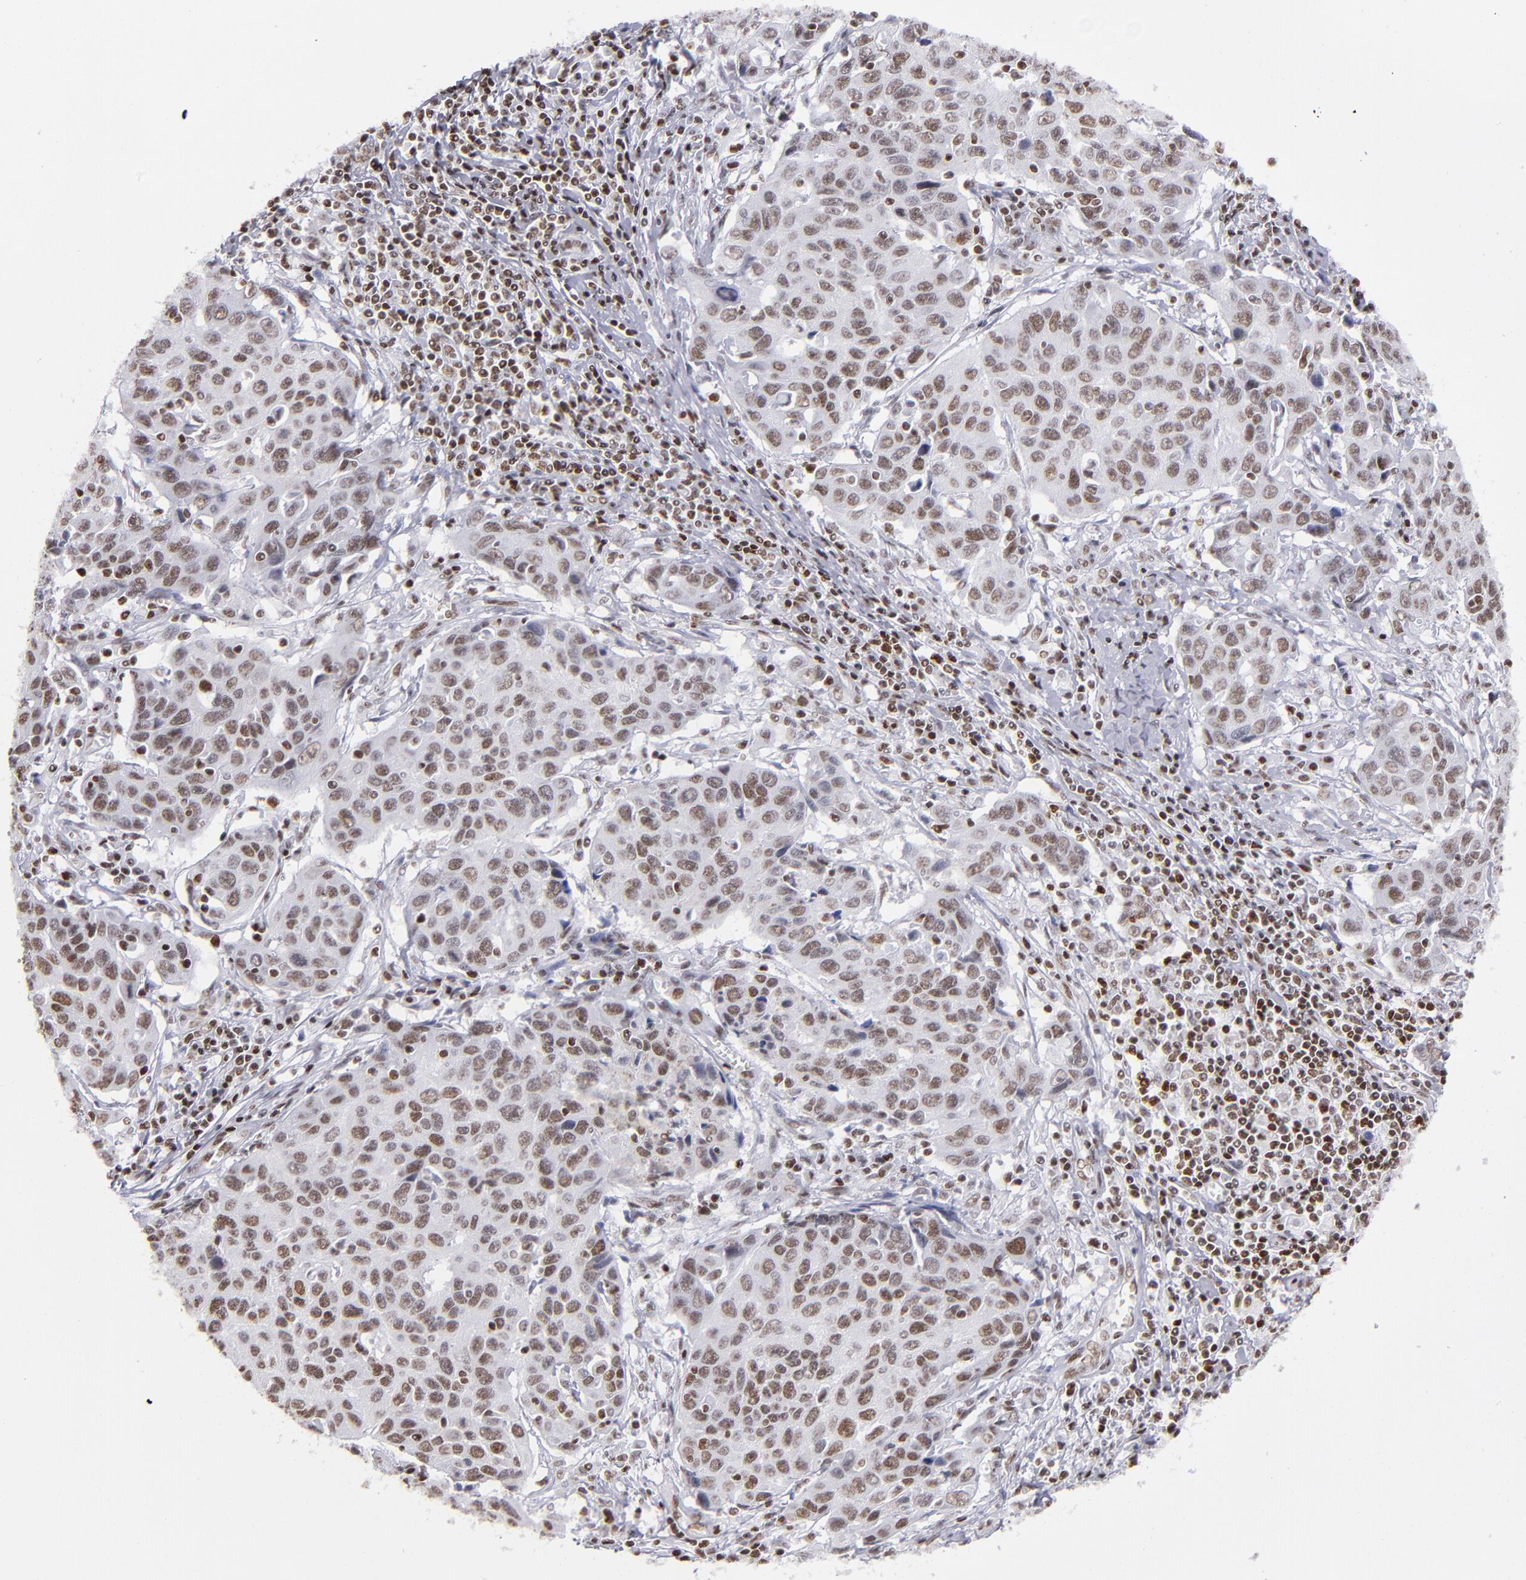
{"staining": {"intensity": "weak", "quantity": ">75%", "location": "nuclear"}, "tissue": "cervical cancer", "cell_type": "Tumor cells", "image_type": "cancer", "snomed": [{"axis": "morphology", "description": "Squamous cell carcinoma, NOS"}, {"axis": "topography", "description": "Cervix"}], "caption": "The micrograph shows a brown stain indicating the presence of a protein in the nuclear of tumor cells in cervical cancer (squamous cell carcinoma). The staining is performed using DAB brown chromogen to label protein expression. The nuclei are counter-stained blue using hematoxylin.", "gene": "TERF2", "patient": {"sex": "female", "age": 53}}